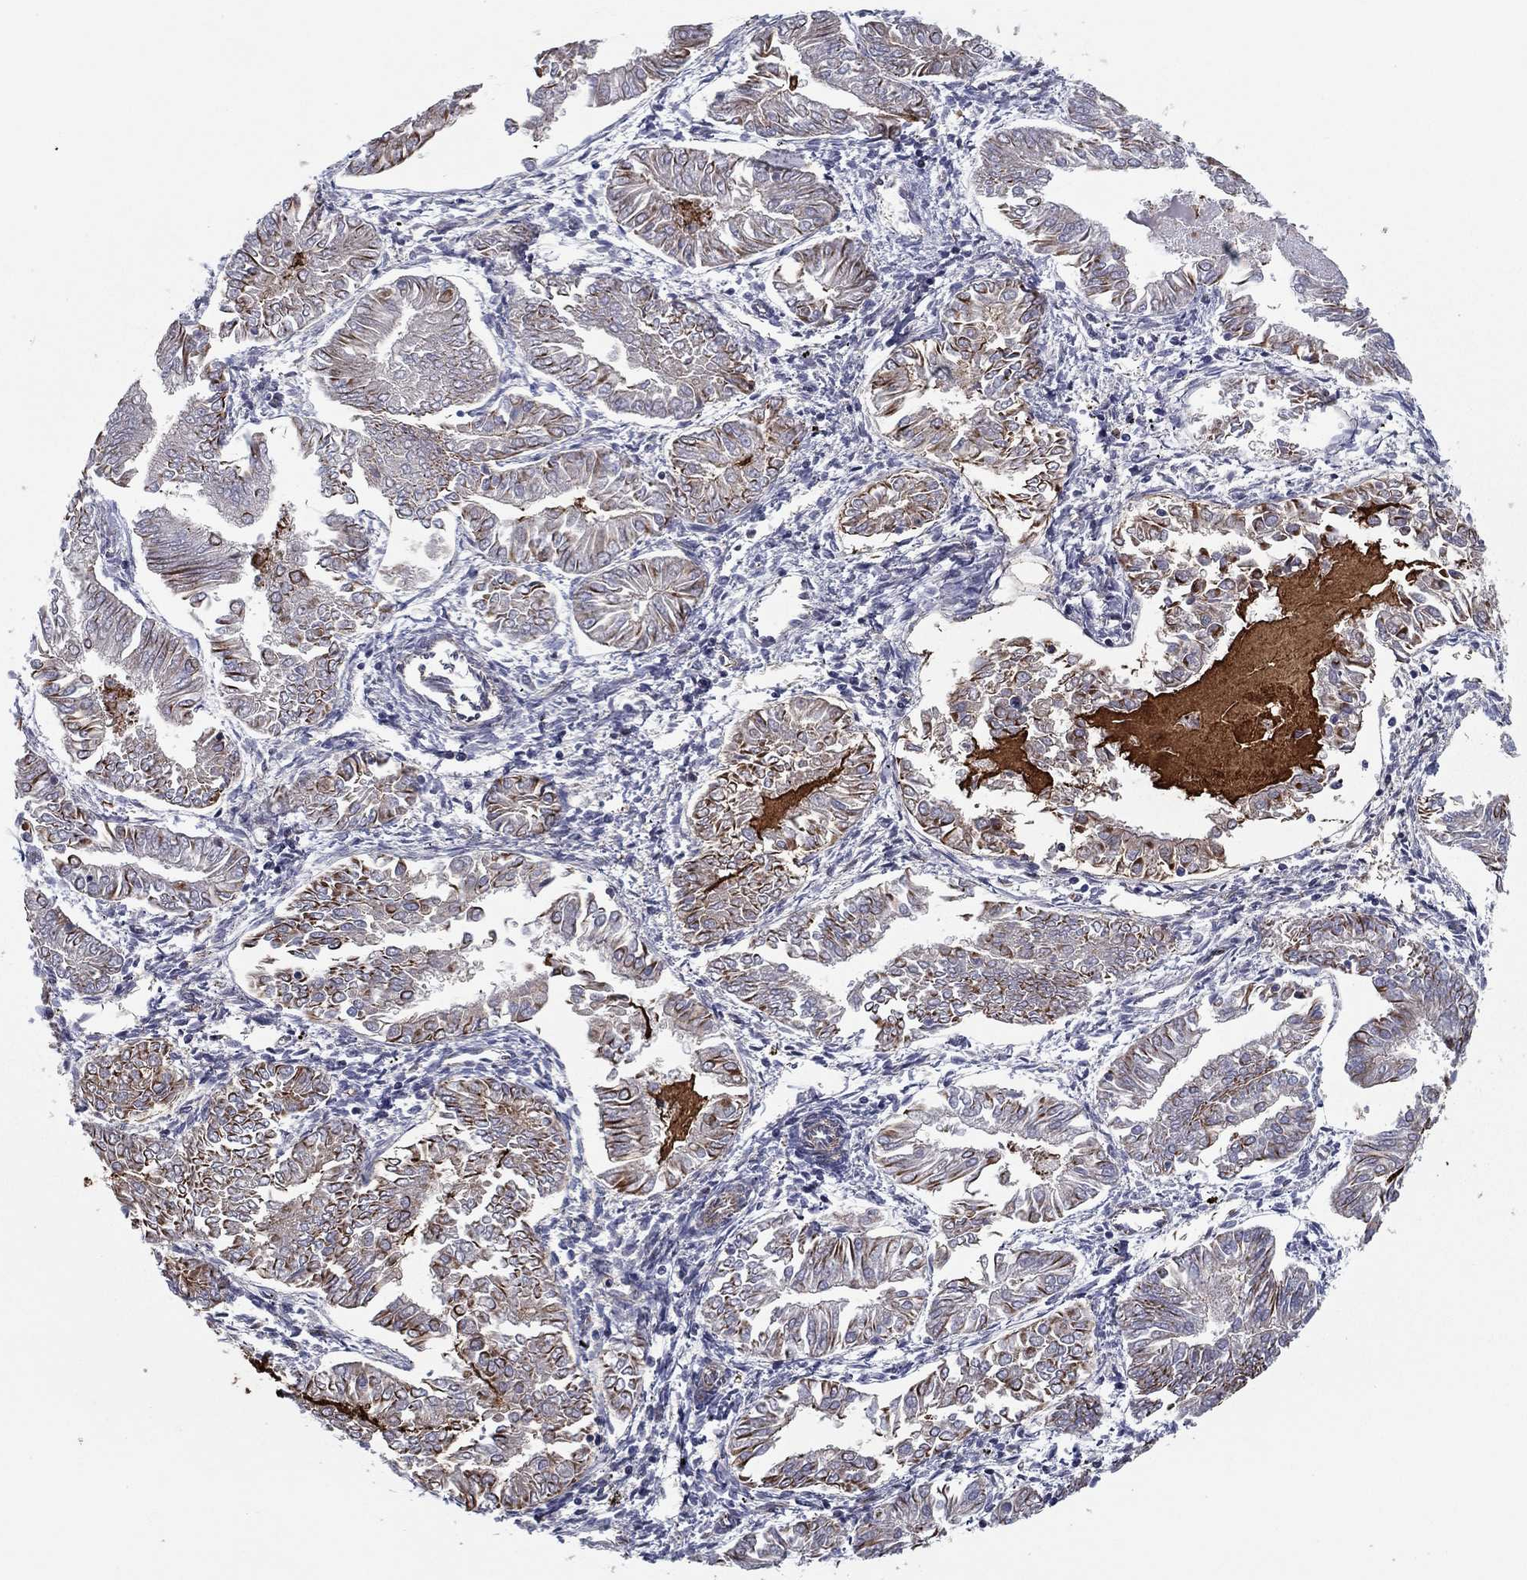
{"staining": {"intensity": "moderate", "quantity": "<25%", "location": "cytoplasmic/membranous"}, "tissue": "endometrial cancer", "cell_type": "Tumor cells", "image_type": "cancer", "snomed": [{"axis": "morphology", "description": "Adenocarcinoma, NOS"}, {"axis": "topography", "description": "Endometrium"}], "caption": "An immunohistochemistry (IHC) image of tumor tissue is shown. Protein staining in brown shows moderate cytoplasmic/membranous positivity in endometrial cancer within tumor cells.", "gene": "CLSTN1", "patient": {"sex": "female", "age": 53}}